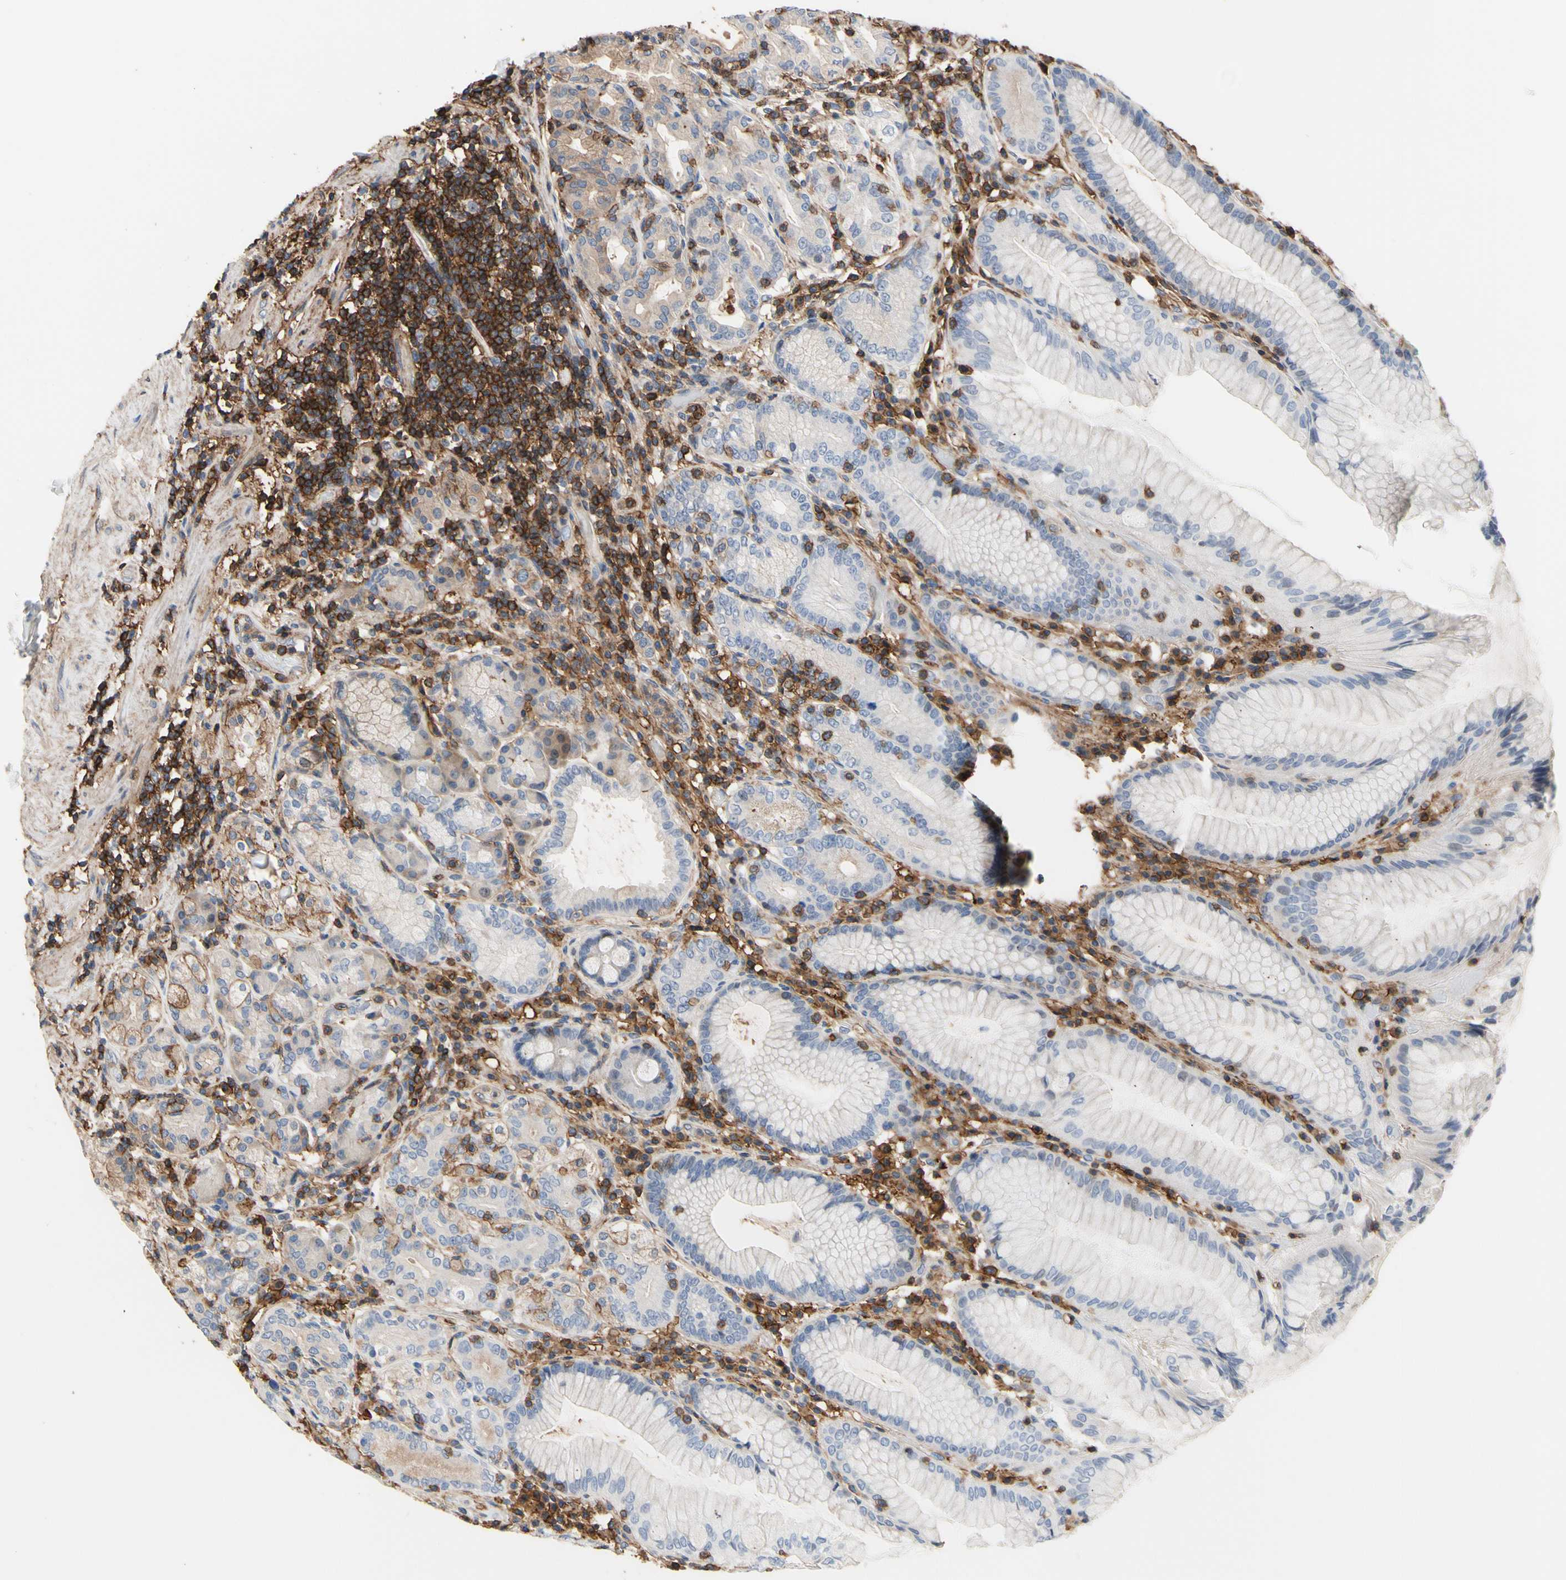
{"staining": {"intensity": "weak", "quantity": "25%-75%", "location": "cytoplasmic/membranous"}, "tissue": "stomach", "cell_type": "Glandular cells", "image_type": "normal", "snomed": [{"axis": "morphology", "description": "Normal tissue, NOS"}, {"axis": "topography", "description": "Stomach, lower"}], "caption": "This photomicrograph exhibits IHC staining of benign human stomach, with low weak cytoplasmic/membranous expression in approximately 25%-75% of glandular cells.", "gene": "ANXA6", "patient": {"sex": "female", "age": 76}}